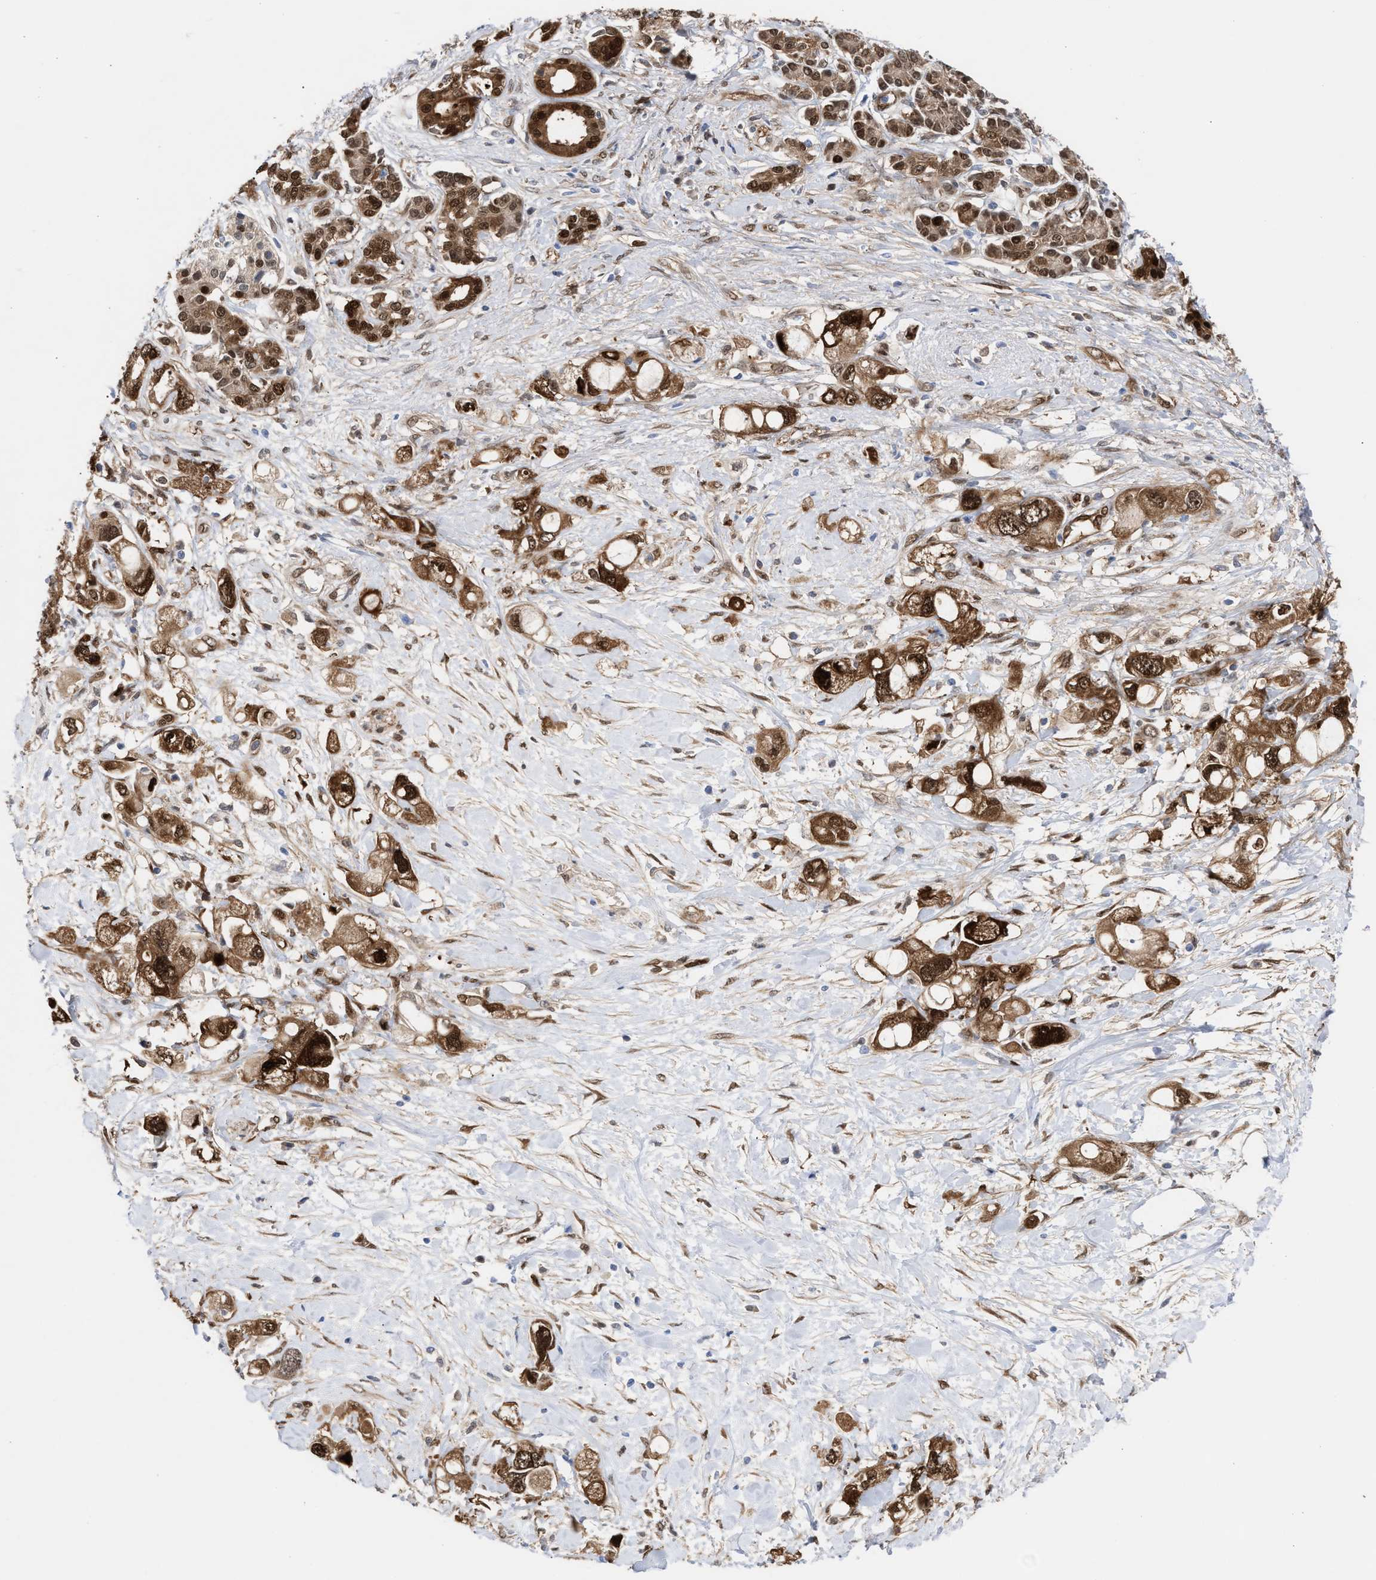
{"staining": {"intensity": "strong", "quantity": ">75%", "location": "cytoplasmic/membranous,nuclear"}, "tissue": "pancreatic cancer", "cell_type": "Tumor cells", "image_type": "cancer", "snomed": [{"axis": "morphology", "description": "Adenocarcinoma, NOS"}, {"axis": "topography", "description": "Pancreas"}], "caption": "IHC (DAB (3,3'-diaminobenzidine)) staining of human pancreatic adenocarcinoma demonstrates strong cytoplasmic/membranous and nuclear protein expression in approximately >75% of tumor cells.", "gene": "TP53I3", "patient": {"sex": "female", "age": 56}}